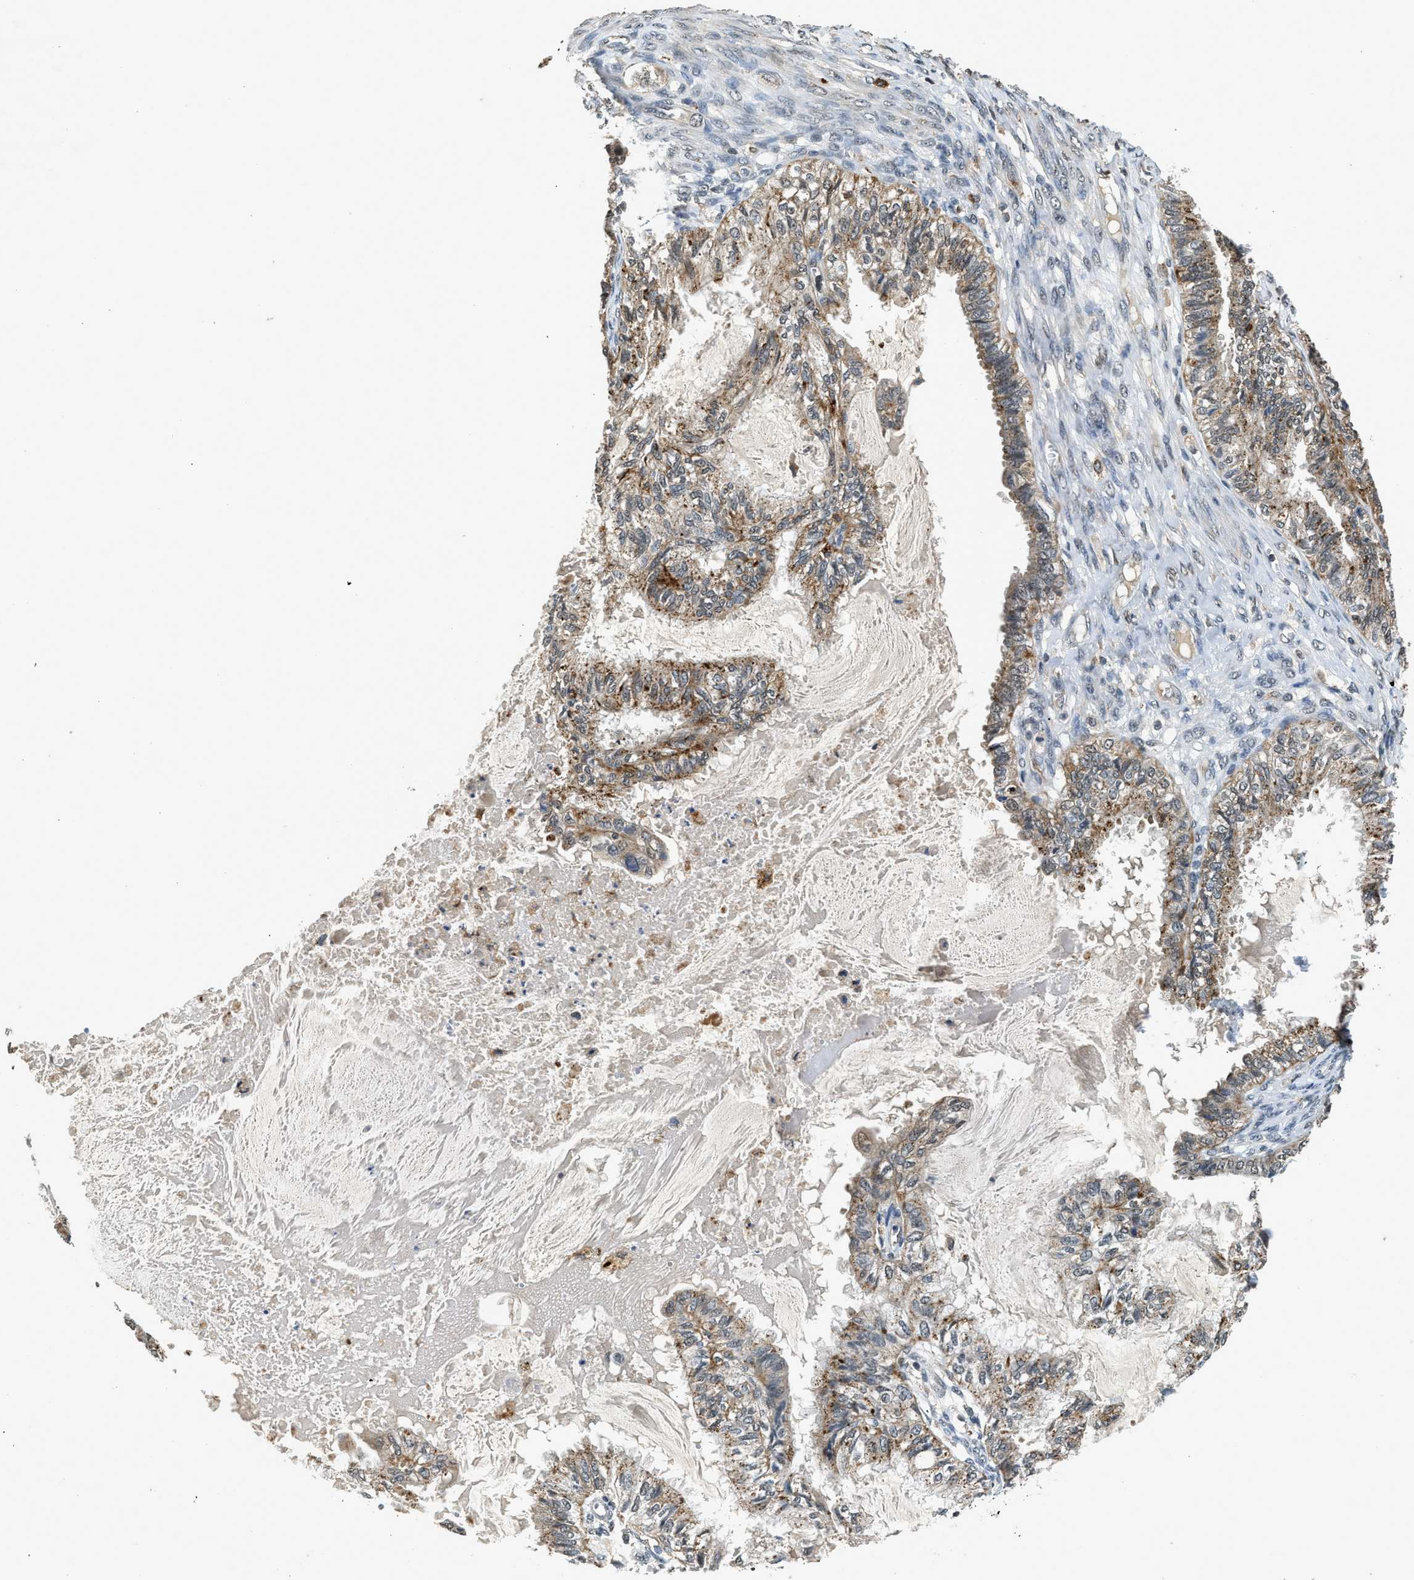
{"staining": {"intensity": "moderate", "quantity": "25%-75%", "location": "cytoplasmic/membranous"}, "tissue": "cervical cancer", "cell_type": "Tumor cells", "image_type": "cancer", "snomed": [{"axis": "morphology", "description": "Normal tissue, NOS"}, {"axis": "morphology", "description": "Adenocarcinoma, NOS"}, {"axis": "topography", "description": "Cervix"}, {"axis": "topography", "description": "Endometrium"}], "caption": "Cervical cancer stained for a protein reveals moderate cytoplasmic/membranous positivity in tumor cells.", "gene": "SLC15A4", "patient": {"sex": "female", "age": 86}}